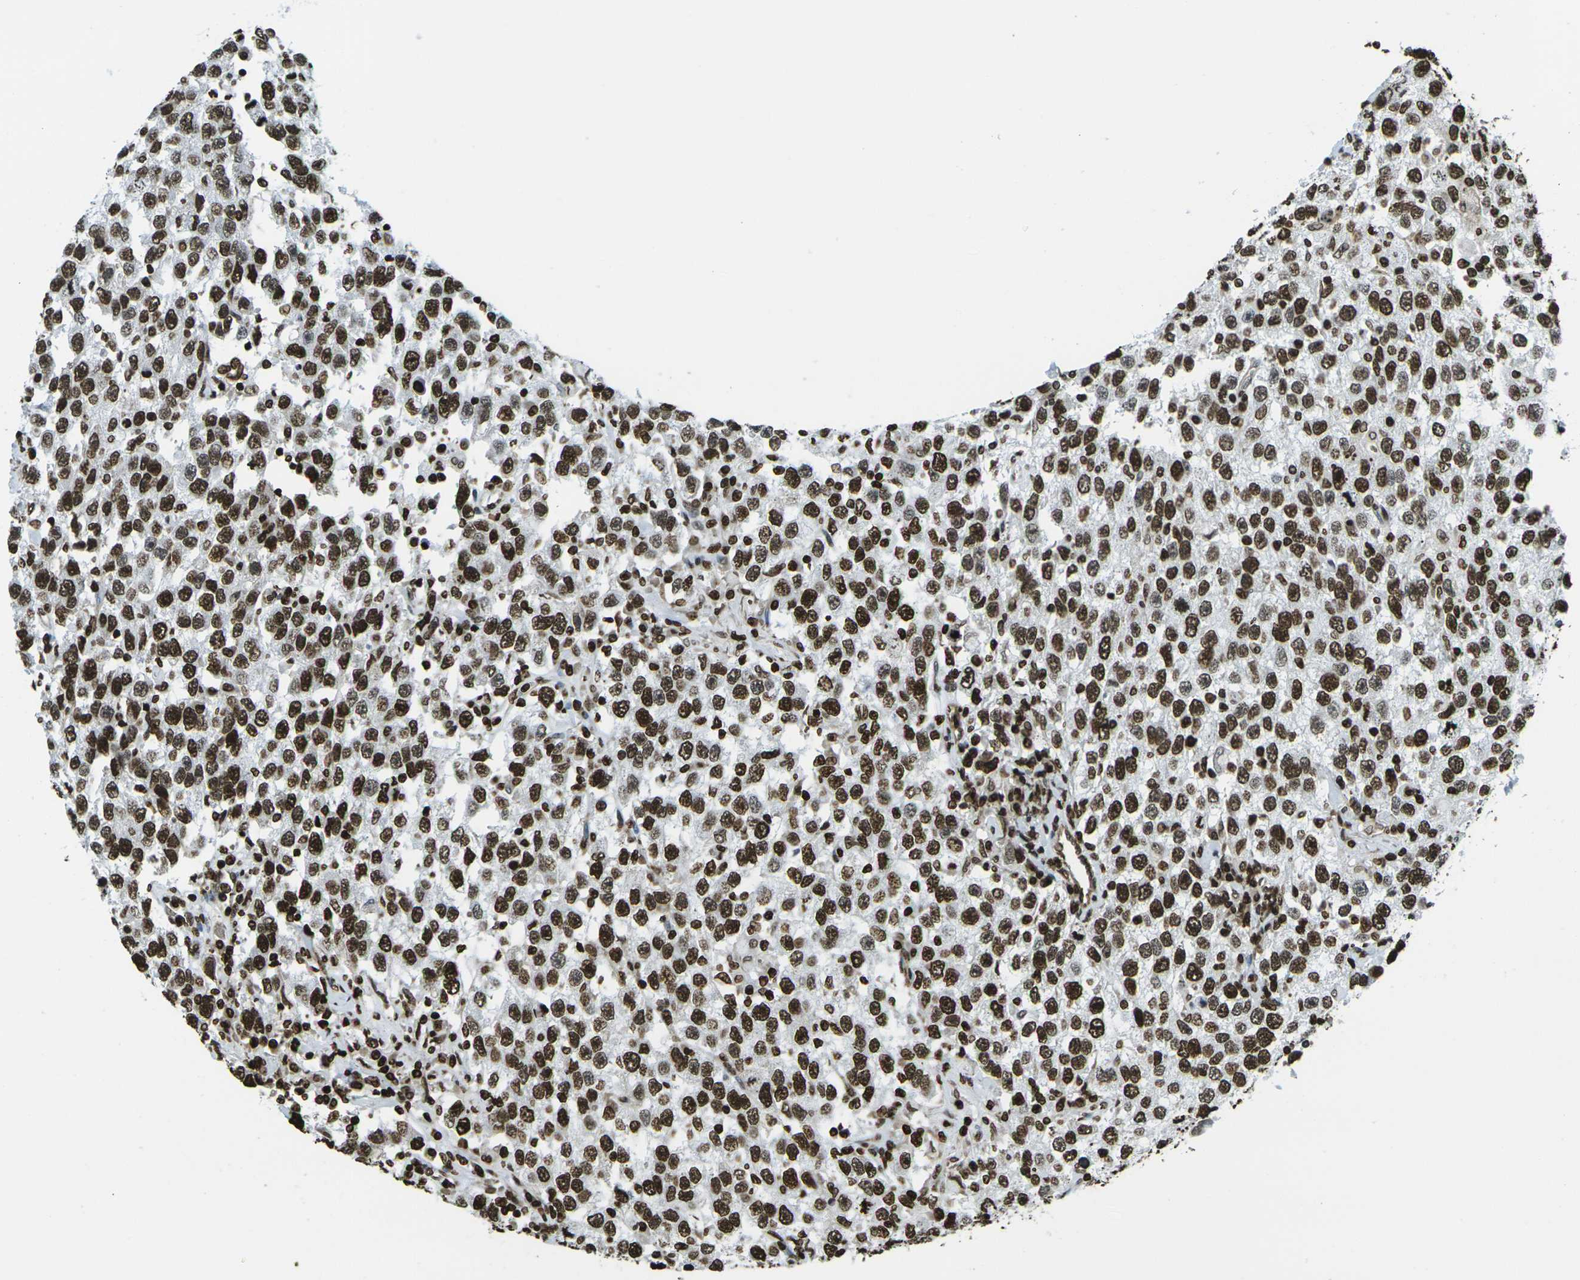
{"staining": {"intensity": "strong", "quantity": ">75%", "location": "nuclear"}, "tissue": "testis cancer", "cell_type": "Tumor cells", "image_type": "cancer", "snomed": [{"axis": "morphology", "description": "Seminoma, NOS"}, {"axis": "topography", "description": "Testis"}], "caption": "Immunohistochemistry (IHC) (DAB (3,3'-diaminobenzidine)) staining of human seminoma (testis) shows strong nuclear protein staining in approximately >75% of tumor cells.", "gene": "H1-2", "patient": {"sex": "male", "age": 41}}